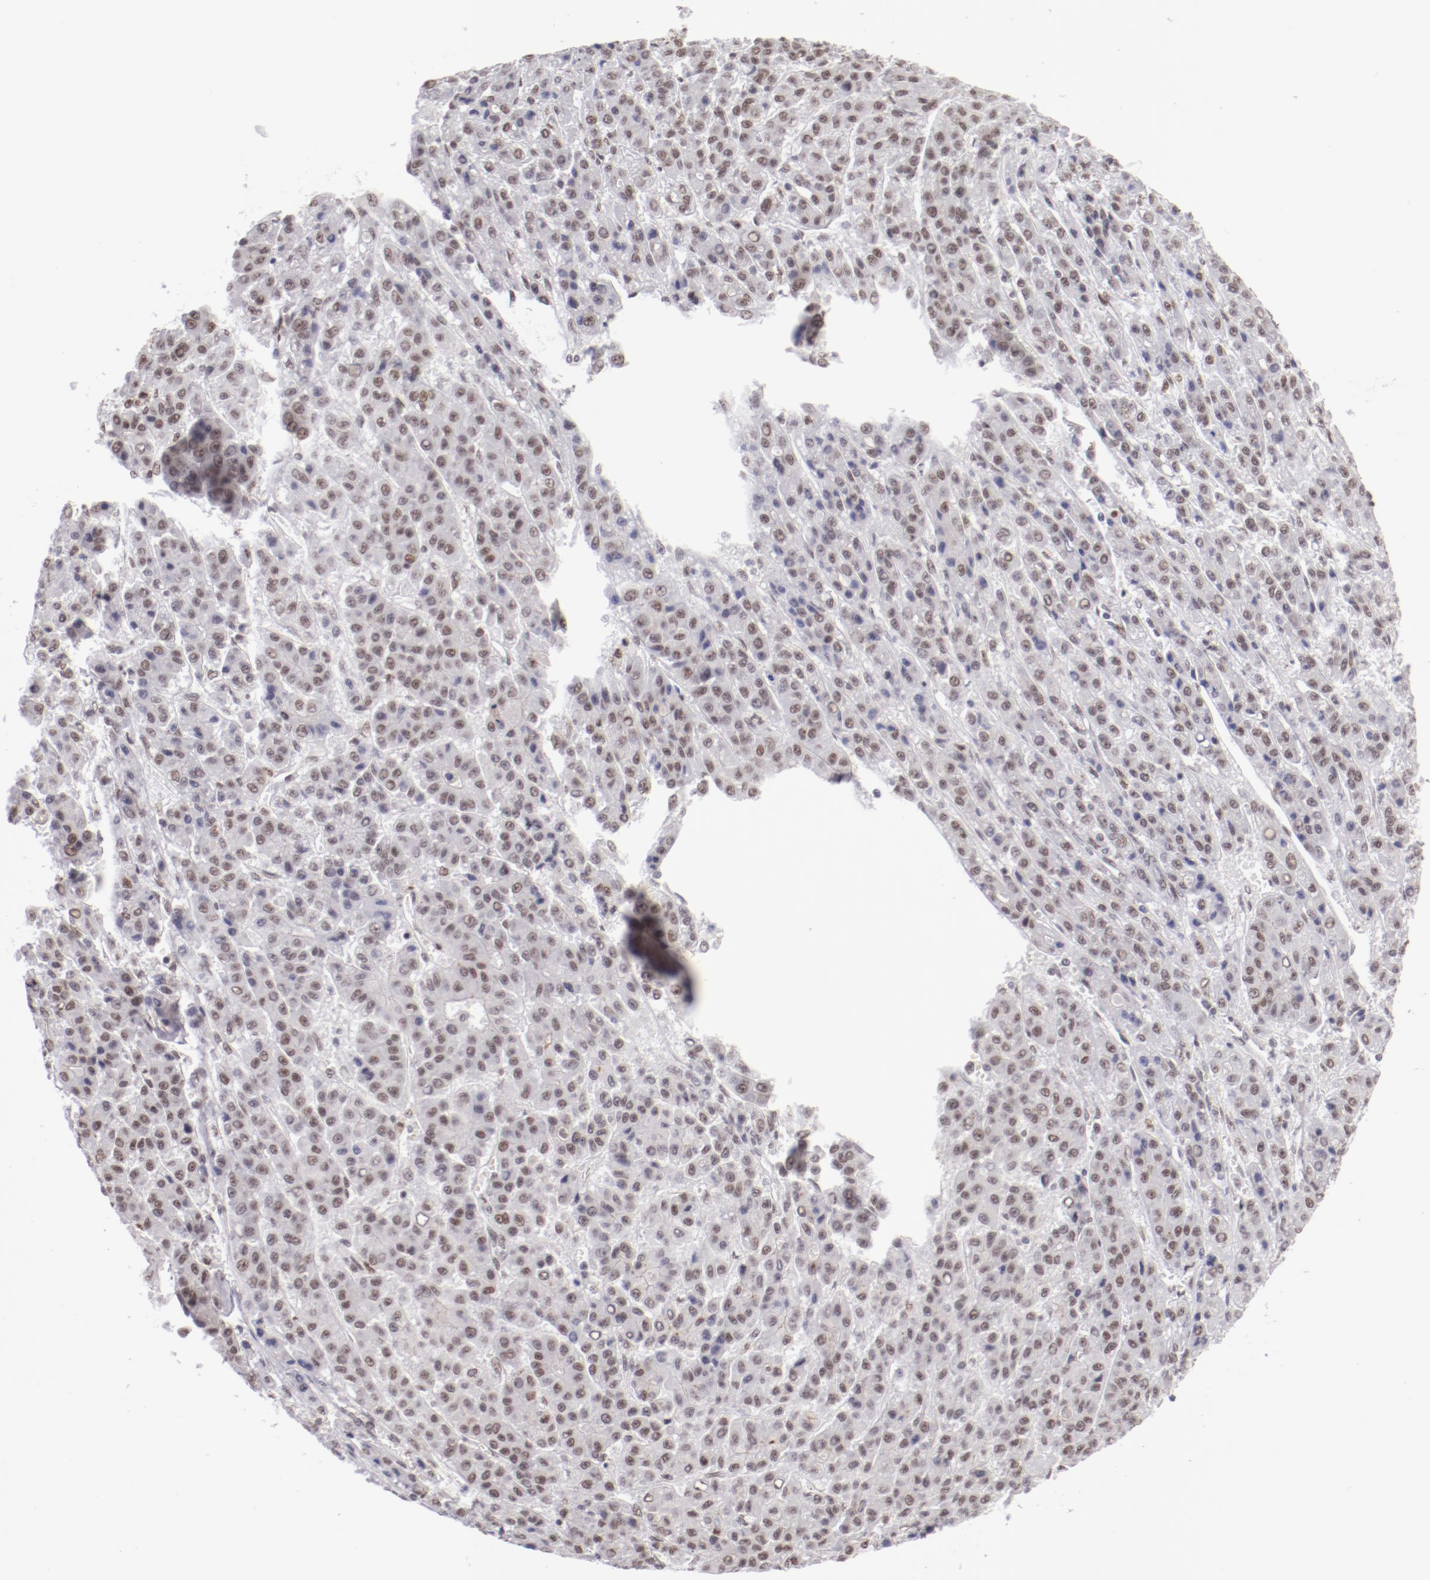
{"staining": {"intensity": "weak", "quantity": "25%-75%", "location": "nuclear"}, "tissue": "liver cancer", "cell_type": "Tumor cells", "image_type": "cancer", "snomed": [{"axis": "morphology", "description": "Carcinoma, Hepatocellular, NOS"}, {"axis": "topography", "description": "Liver"}], "caption": "Protein expression analysis of liver cancer exhibits weak nuclear staining in approximately 25%-75% of tumor cells.", "gene": "TFAP4", "patient": {"sex": "male", "age": 70}}